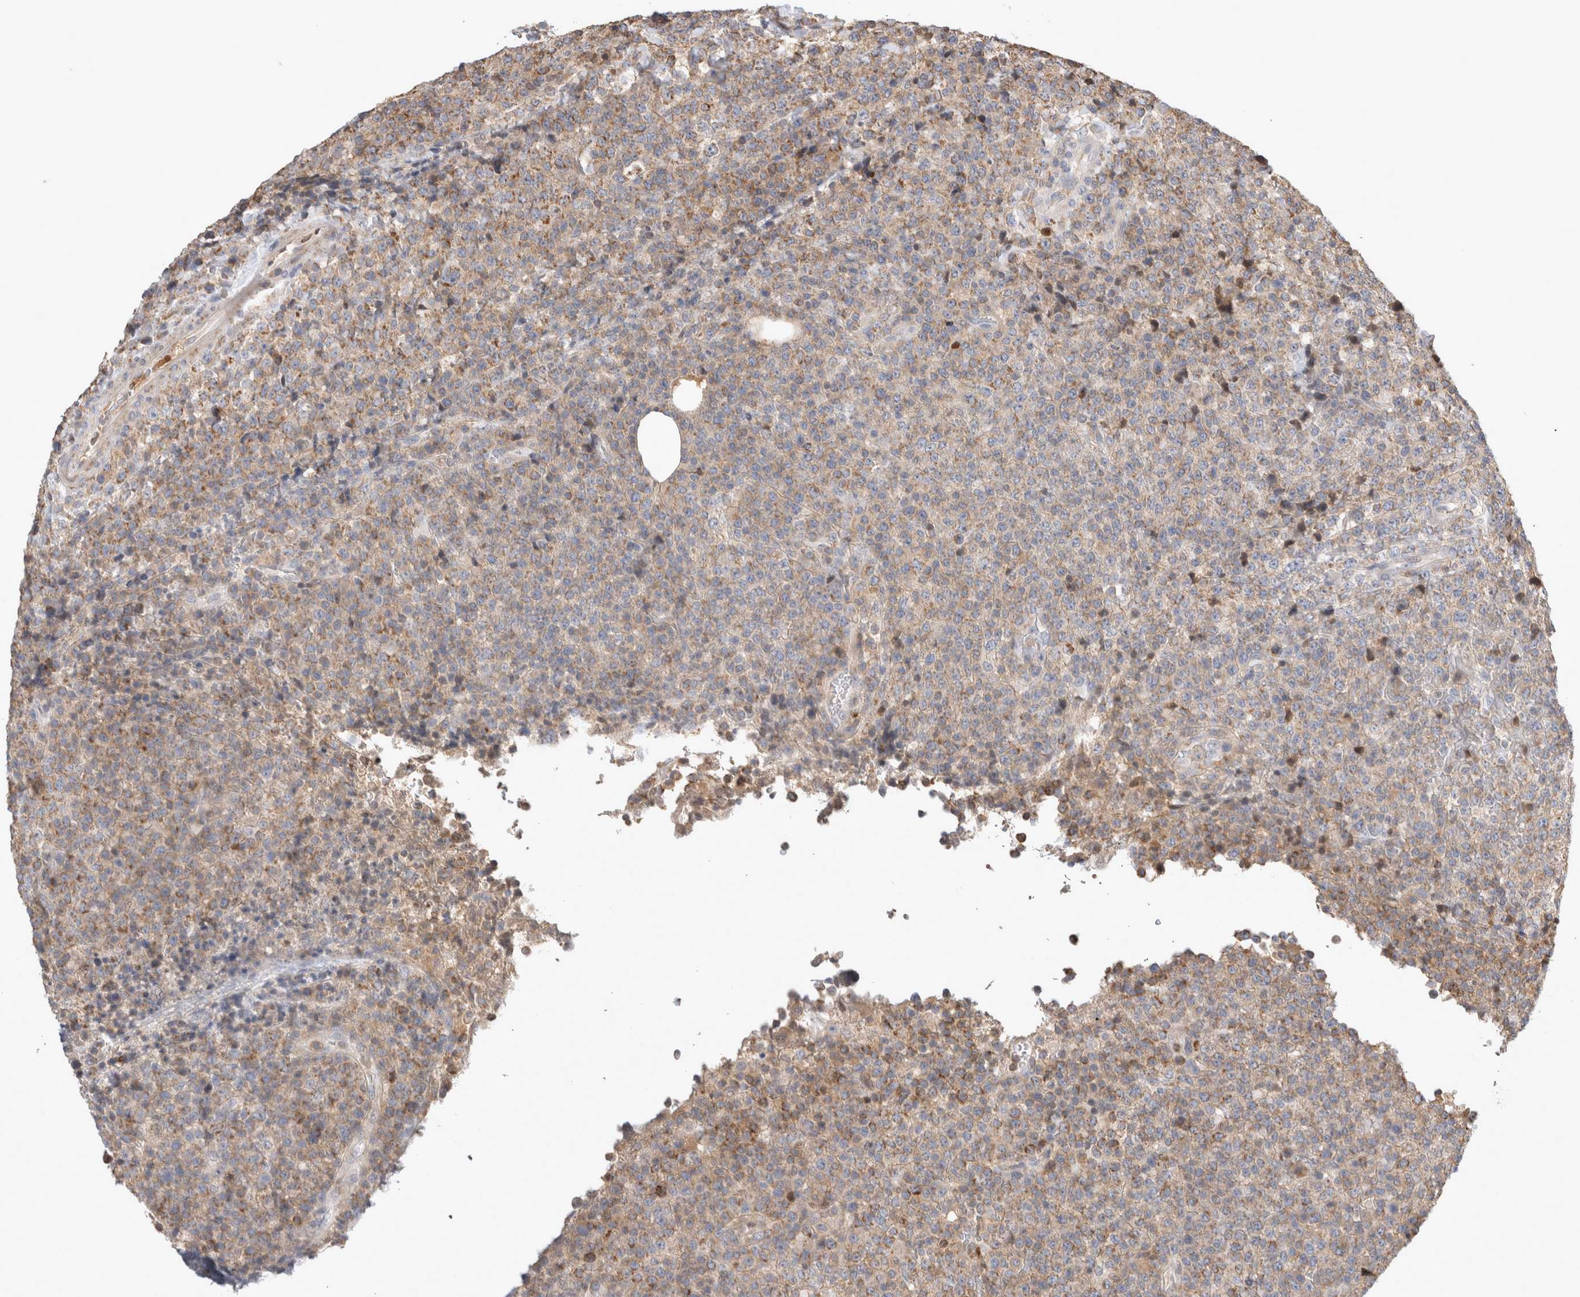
{"staining": {"intensity": "moderate", "quantity": "25%-75%", "location": "cytoplasmic/membranous"}, "tissue": "lymphoma", "cell_type": "Tumor cells", "image_type": "cancer", "snomed": [{"axis": "morphology", "description": "Malignant lymphoma, non-Hodgkin's type, High grade"}, {"axis": "topography", "description": "Lymph node"}], "caption": "Moderate cytoplasmic/membranous protein staining is present in about 25%-75% of tumor cells in lymphoma.", "gene": "AGMAT", "patient": {"sex": "male", "age": 13}}